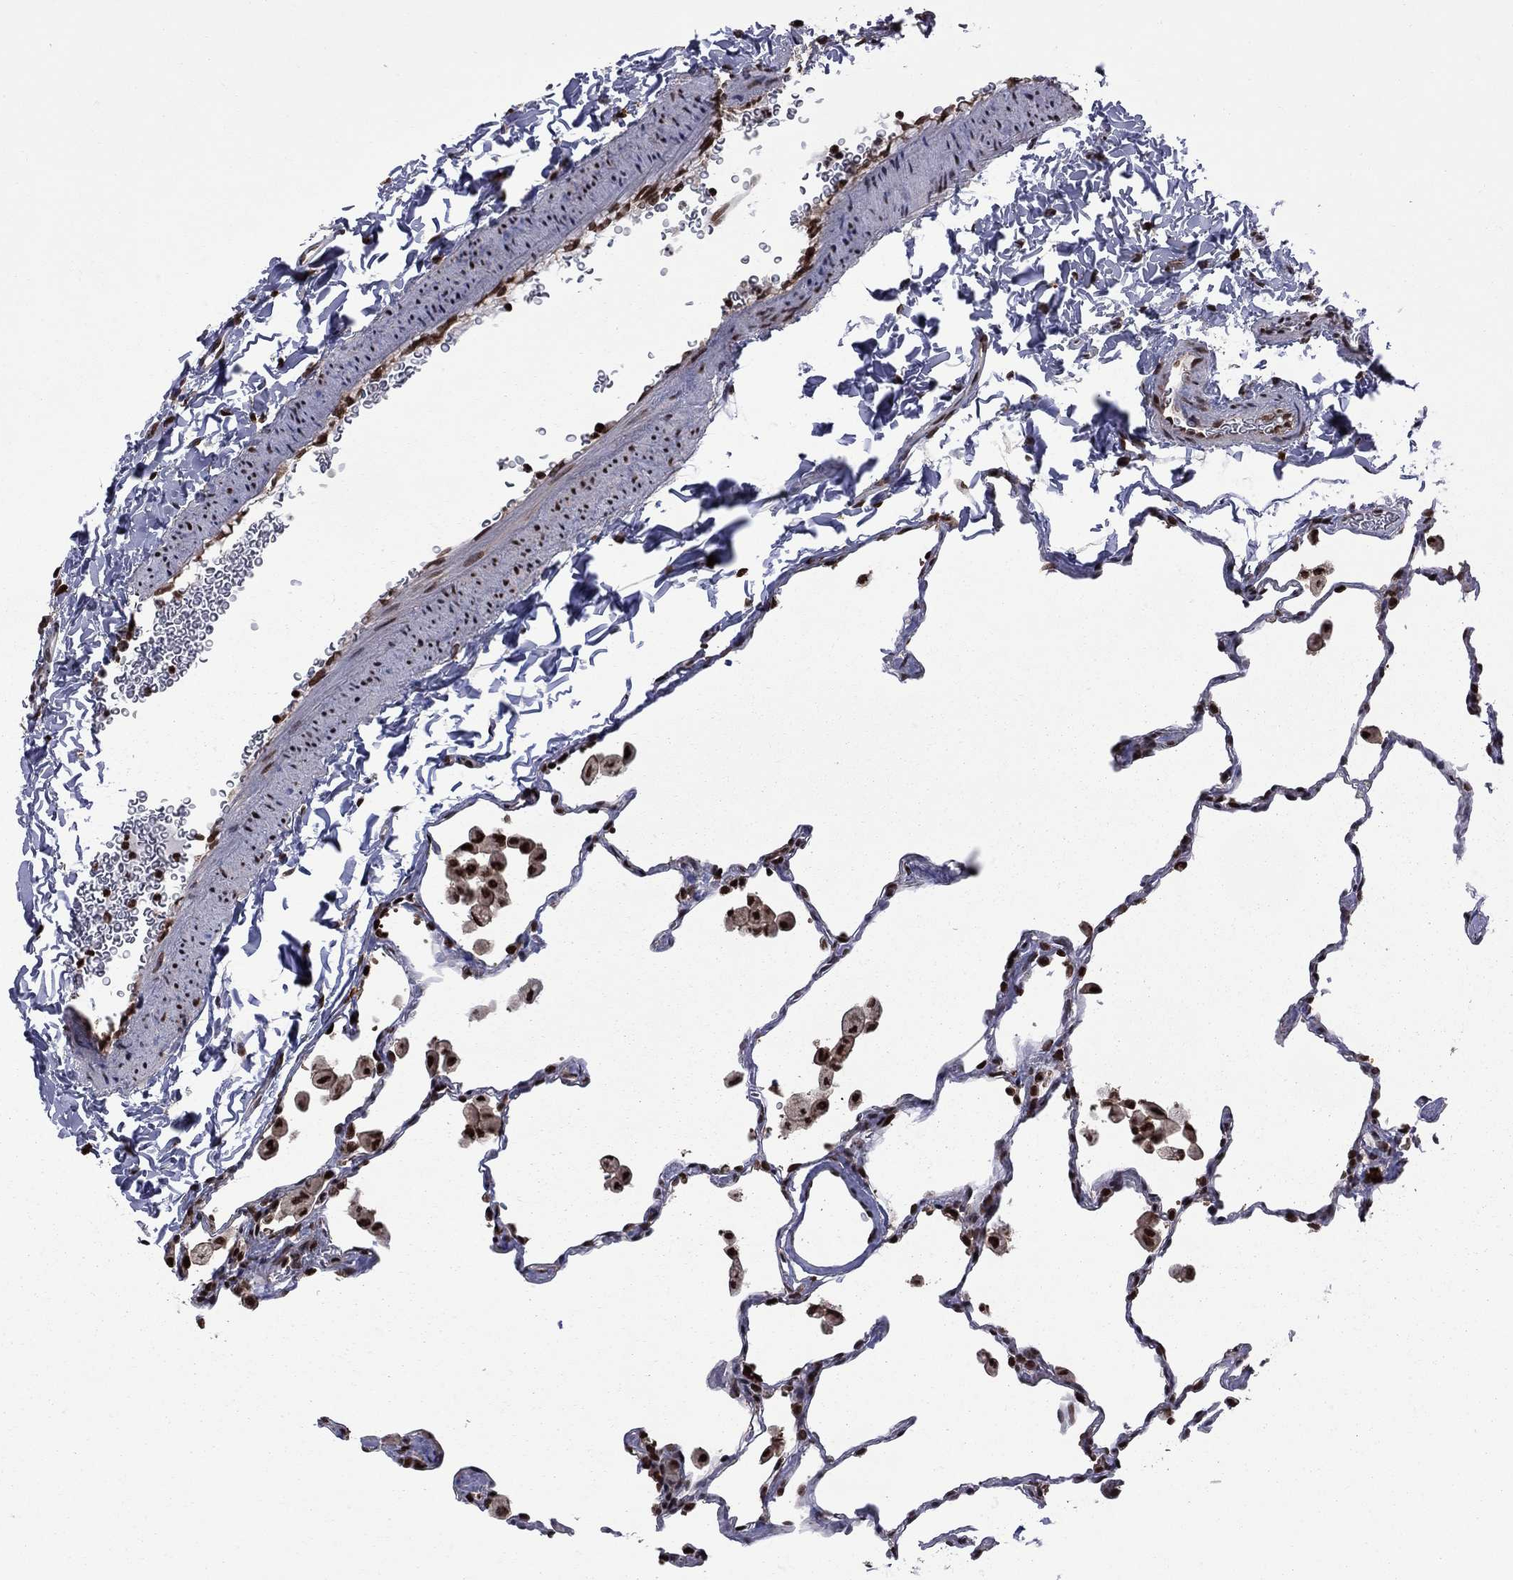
{"staining": {"intensity": "strong", "quantity": ">75%", "location": "nuclear"}, "tissue": "lung", "cell_type": "Alveolar cells", "image_type": "normal", "snomed": [{"axis": "morphology", "description": "Normal tissue, NOS"}, {"axis": "topography", "description": "Lung"}], "caption": "Lung stained with immunohistochemistry (IHC) displays strong nuclear staining in about >75% of alveolar cells.", "gene": "MED25", "patient": {"sex": "female", "age": 47}}